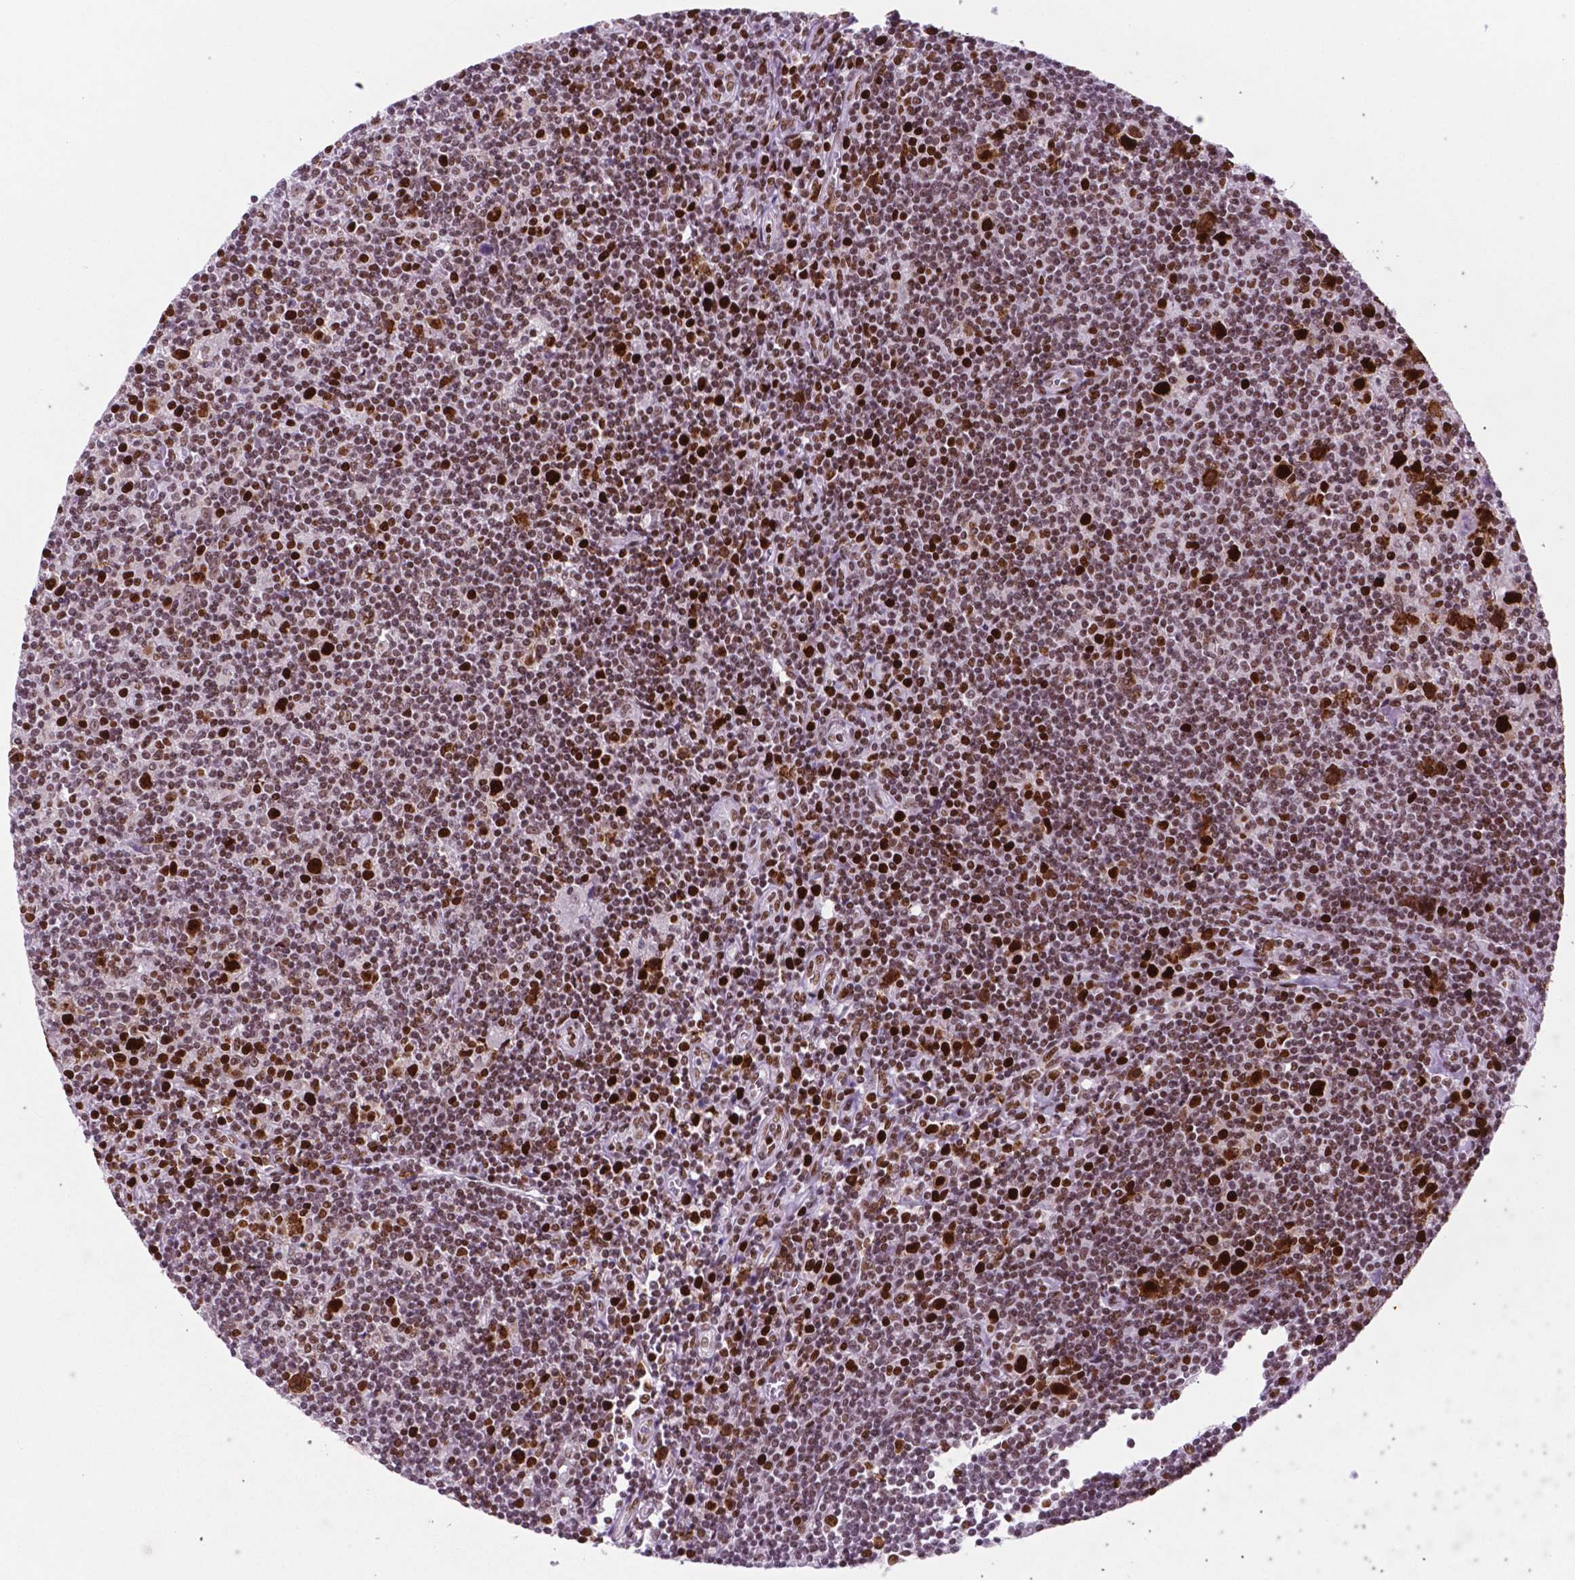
{"staining": {"intensity": "moderate", "quantity": ">75%", "location": "nuclear"}, "tissue": "lymphoma", "cell_type": "Tumor cells", "image_type": "cancer", "snomed": [{"axis": "morphology", "description": "Hodgkin's disease, NOS"}, {"axis": "topography", "description": "Lymph node"}], "caption": "Lymphoma tissue demonstrates moderate nuclear positivity in approximately >75% of tumor cells, visualized by immunohistochemistry. (IHC, brightfield microscopy, high magnification).", "gene": "MSH6", "patient": {"sex": "male", "age": 40}}